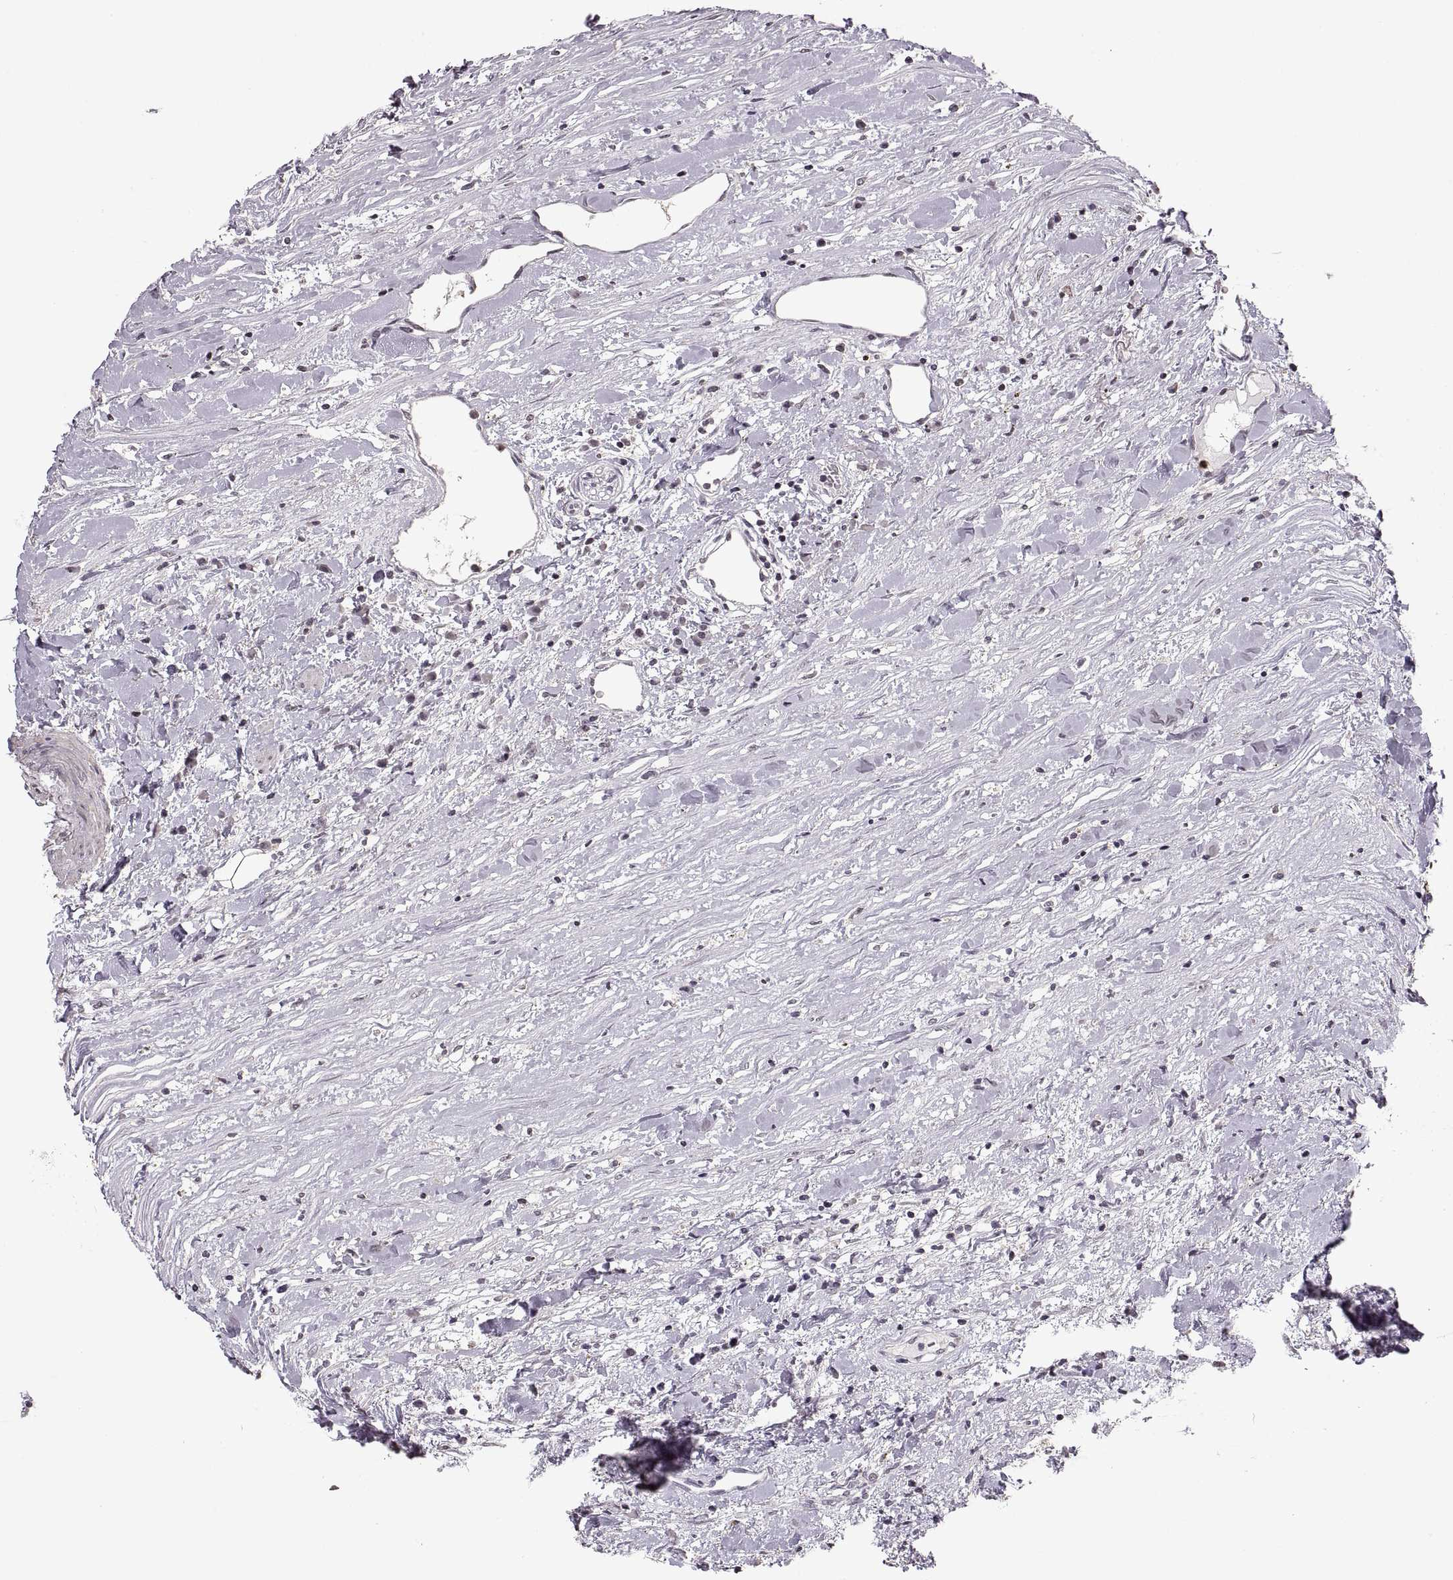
{"staining": {"intensity": "negative", "quantity": "none", "location": "none"}, "tissue": "renal cancer", "cell_type": "Tumor cells", "image_type": "cancer", "snomed": [{"axis": "morphology", "description": "Adenocarcinoma, NOS"}, {"axis": "topography", "description": "Kidney"}], "caption": "This is an IHC photomicrograph of human renal adenocarcinoma. There is no staining in tumor cells.", "gene": "PALS1", "patient": {"sex": "female", "age": 67}}